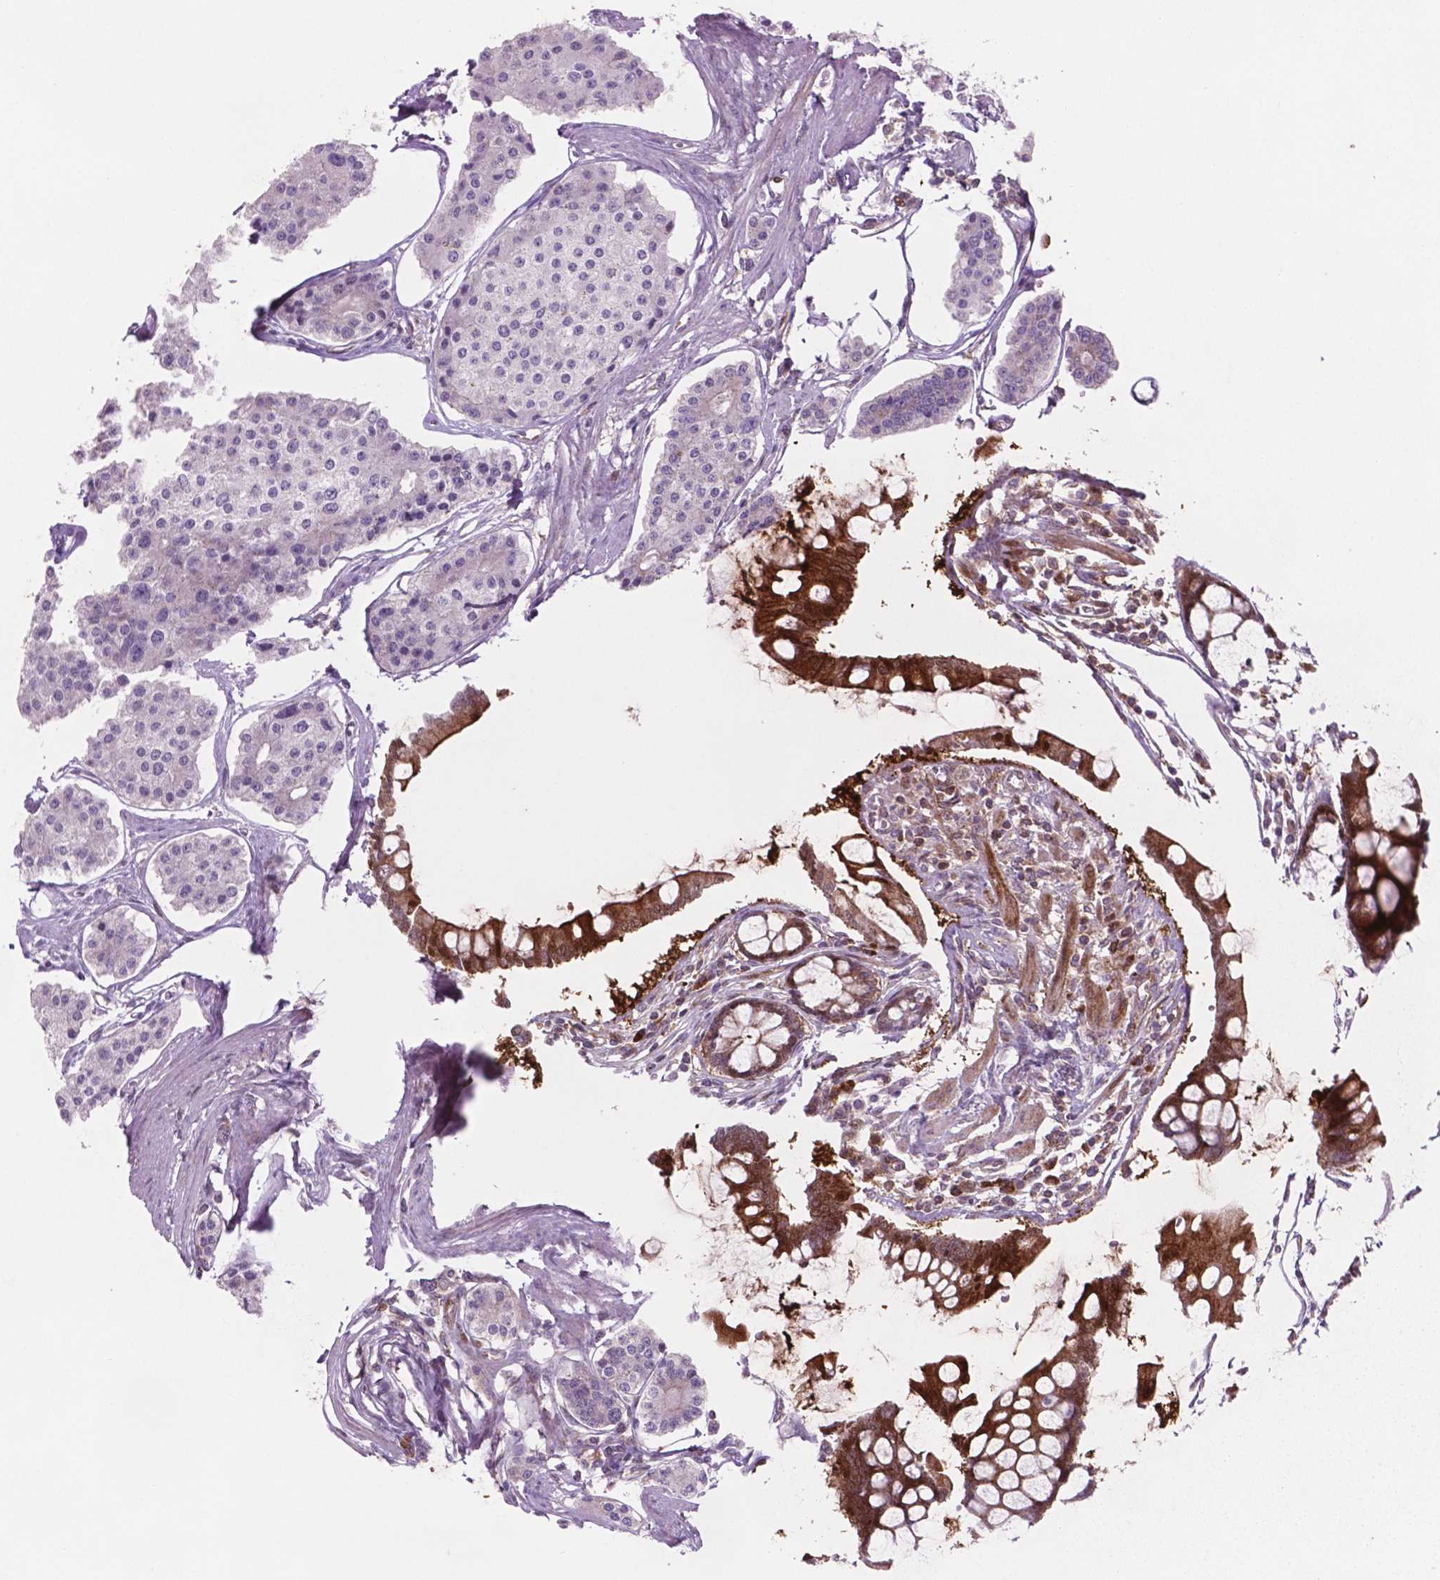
{"staining": {"intensity": "negative", "quantity": "none", "location": "none"}, "tissue": "carcinoid", "cell_type": "Tumor cells", "image_type": "cancer", "snomed": [{"axis": "morphology", "description": "Carcinoid, malignant, NOS"}, {"axis": "topography", "description": "Small intestine"}], "caption": "Carcinoid was stained to show a protein in brown. There is no significant staining in tumor cells. Nuclei are stained in blue.", "gene": "LDHA", "patient": {"sex": "female", "age": 65}}